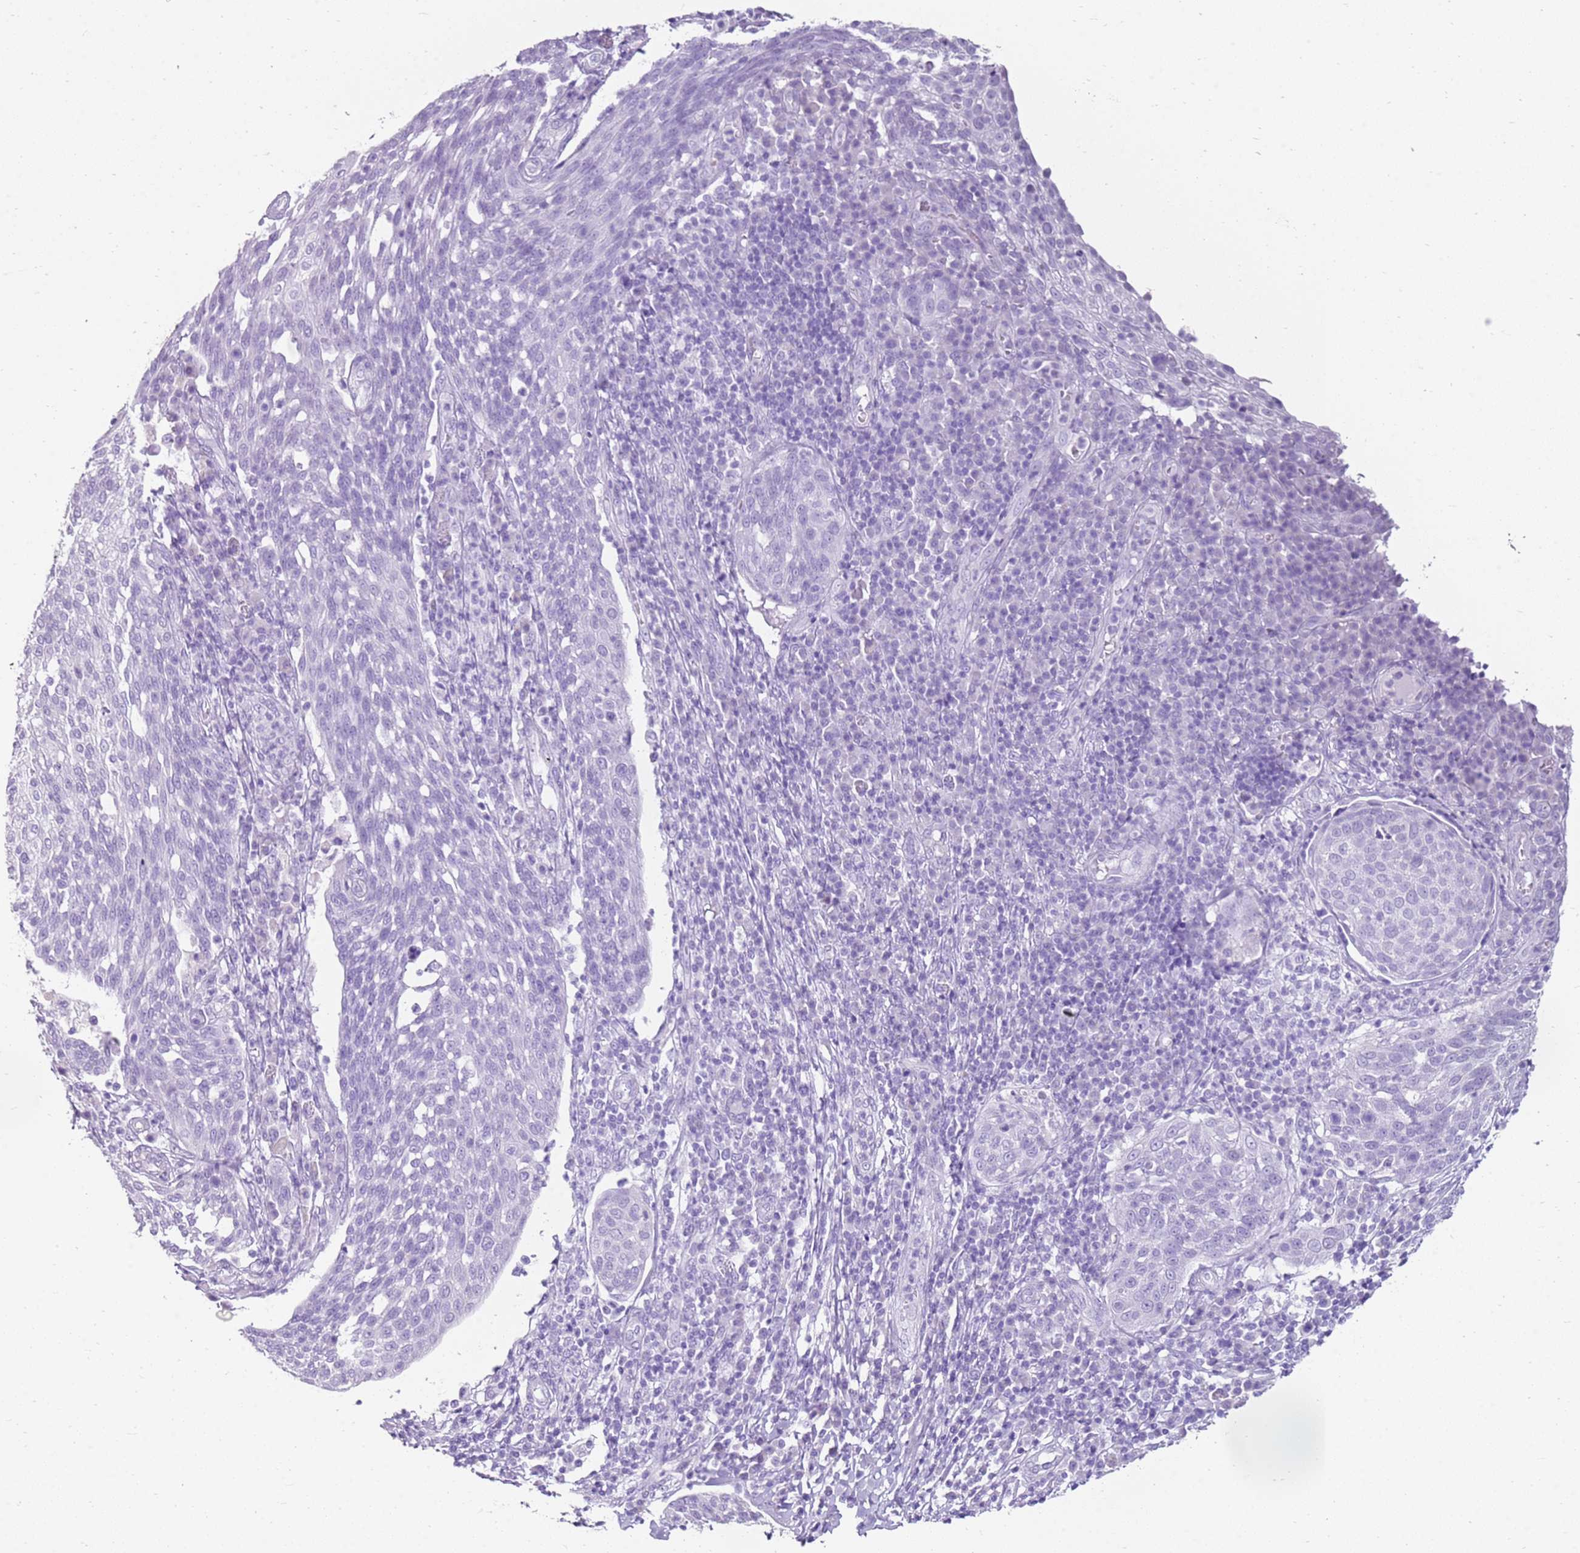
{"staining": {"intensity": "negative", "quantity": "none", "location": "none"}, "tissue": "cervical cancer", "cell_type": "Tumor cells", "image_type": "cancer", "snomed": [{"axis": "morphology", "description": "Squamous cell carcinoma, NOS"}, {"axis": "topography", "description": "Cervix"}], "caption": "DAB (3,3'-diaminobenzidine) immunohistochemical staining of cervical cancer (squamous cell carcinoma) exhibits no significant staining in tumor cells.", "gene": "CA8", "patient": {"sex": "female", "age": 34}}